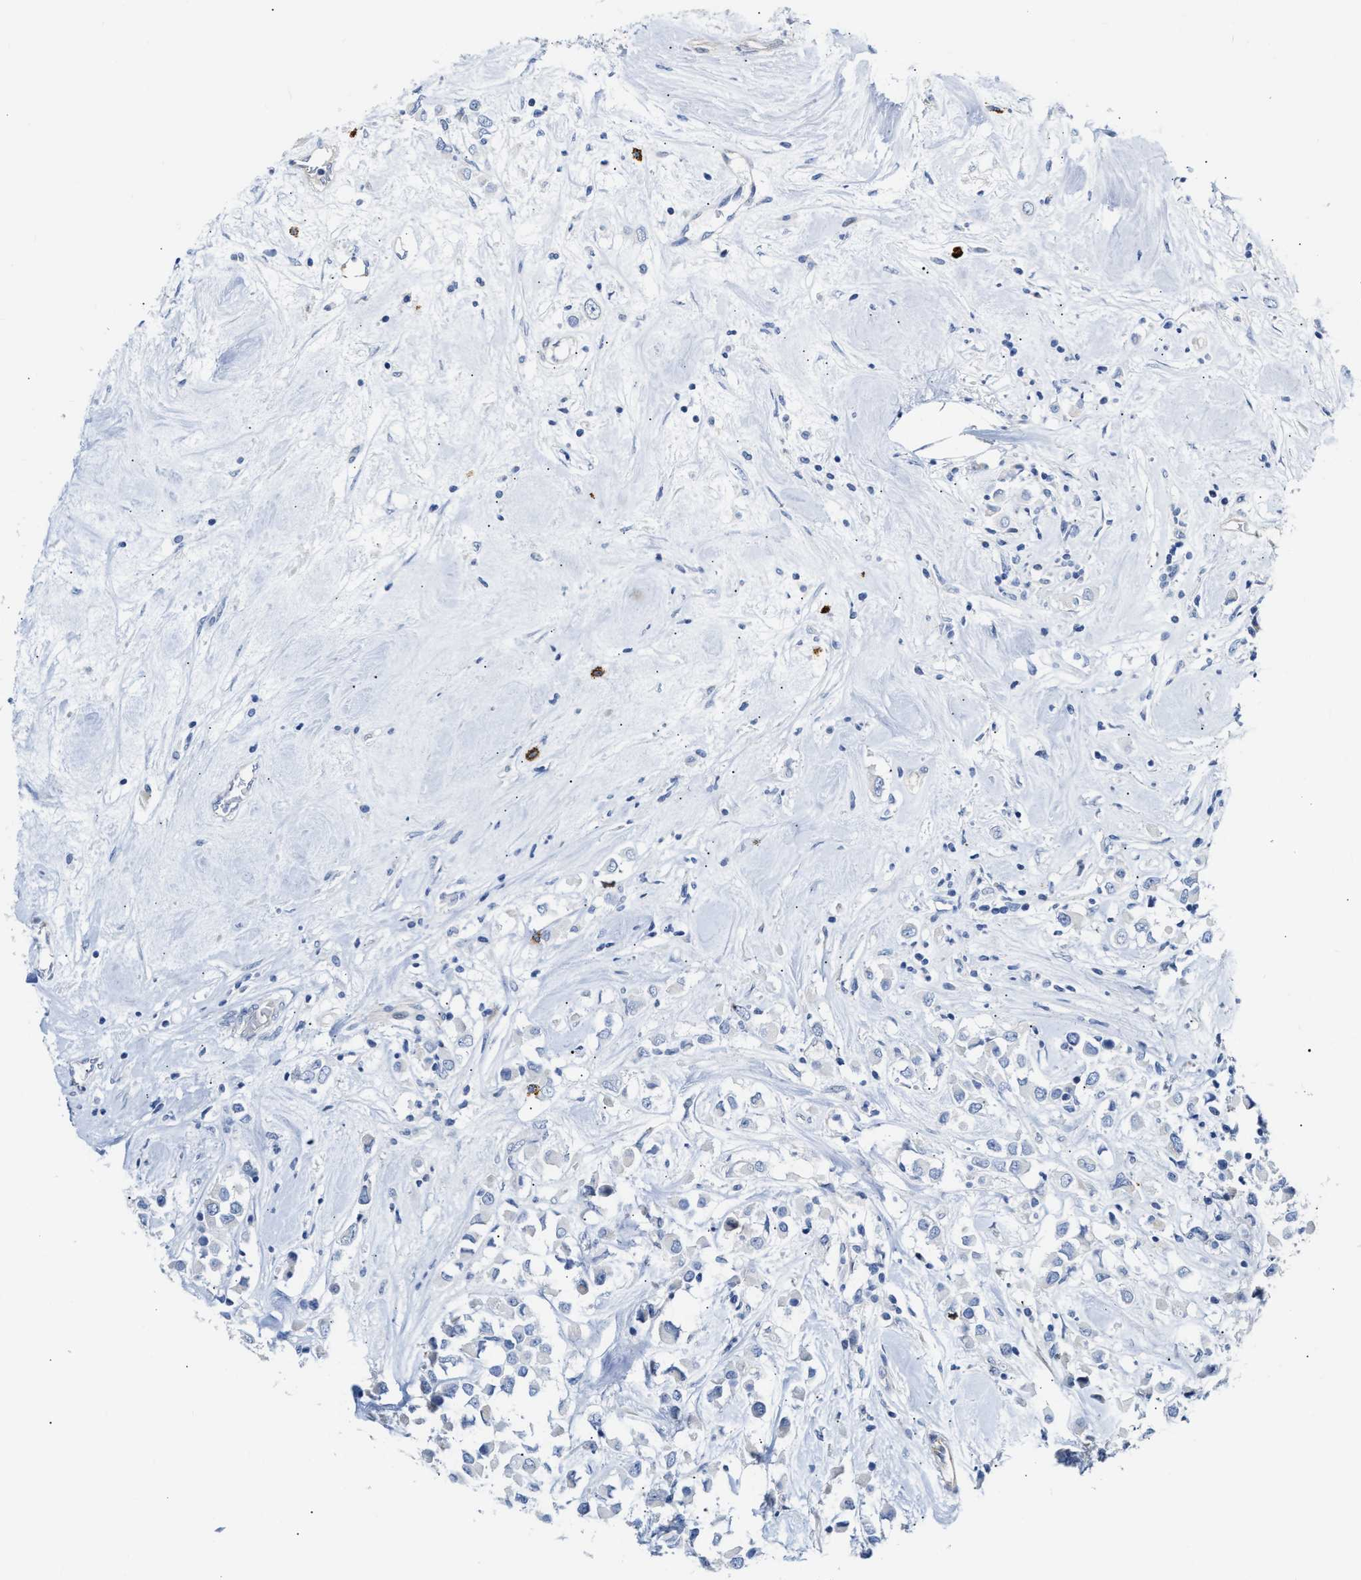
{"staining": {"intensity": "negative", "quantity": "none", "location": "none"}, "tissue": "breast cancer", "cell_type": "Tumor cells", "image_type": "cancer", "snomed": [{"axis": "morphology", "description": "Duct carcinoma"}, {"axis": "topography", "description": "Breast"}], "caption": "This is an IHC histopathology image of human intraductal carcinoma (breast). There is no expression in tumor cells.", "gene": "FHL1", "patient": {"sex": "female", "age": 61}}